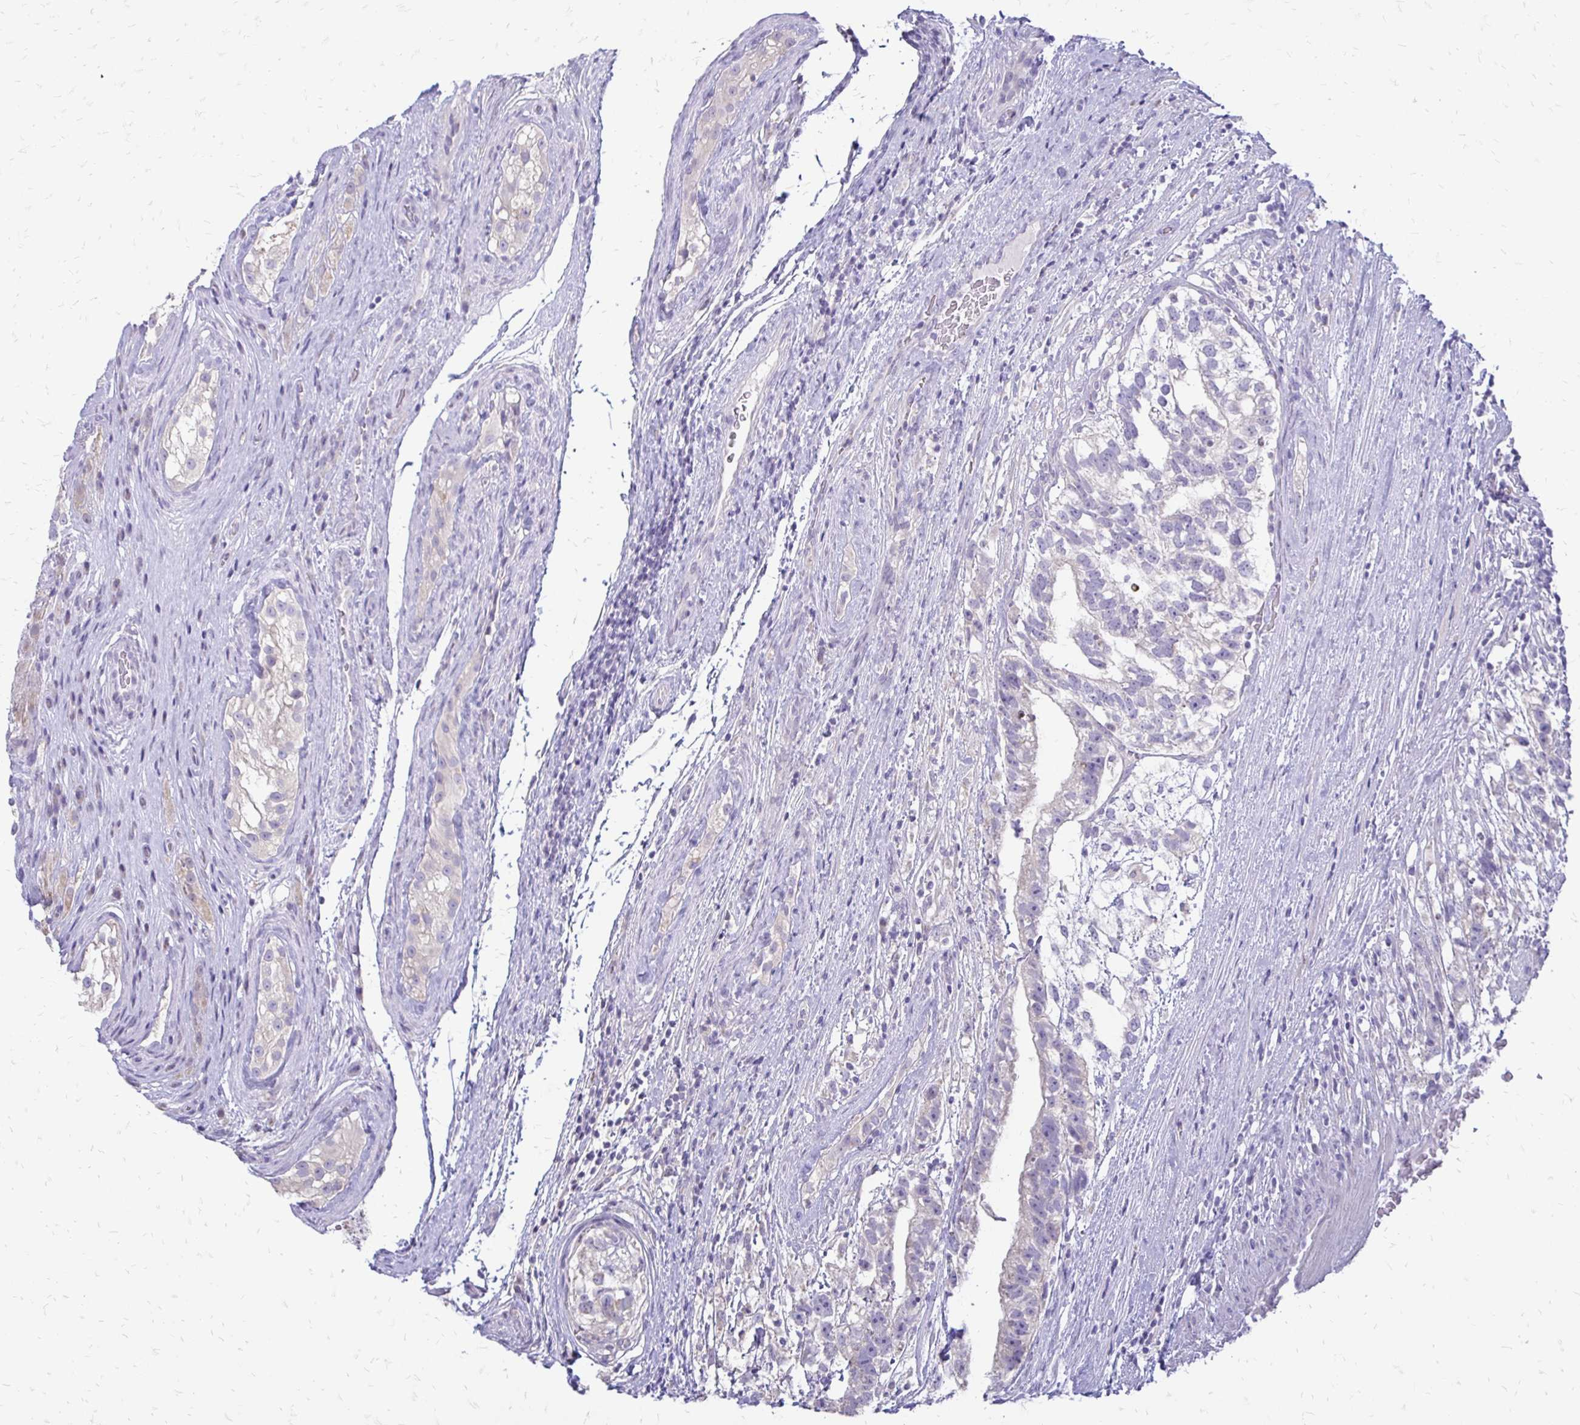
{"staining": {"intensity": "negative", "quantity": "none", "location": "none"}, "tissue": "testis cancer", "cell_type": "Tumor cells", "image_type": "cancer", "snomed": [{"axis": "morphology", "description": "Seminoma, NOS"}, {"axis": "morphology", "description": "Carcinoma, Embryonal, NOS"}, {"axis": "topography", "description": "Testis"}], "caption": "Immunohistochemical staining of human testis cancer displays no significant expression in tumor cells.", "gene": "ALPG", "patient": {"sex": "male", "age": 41}}